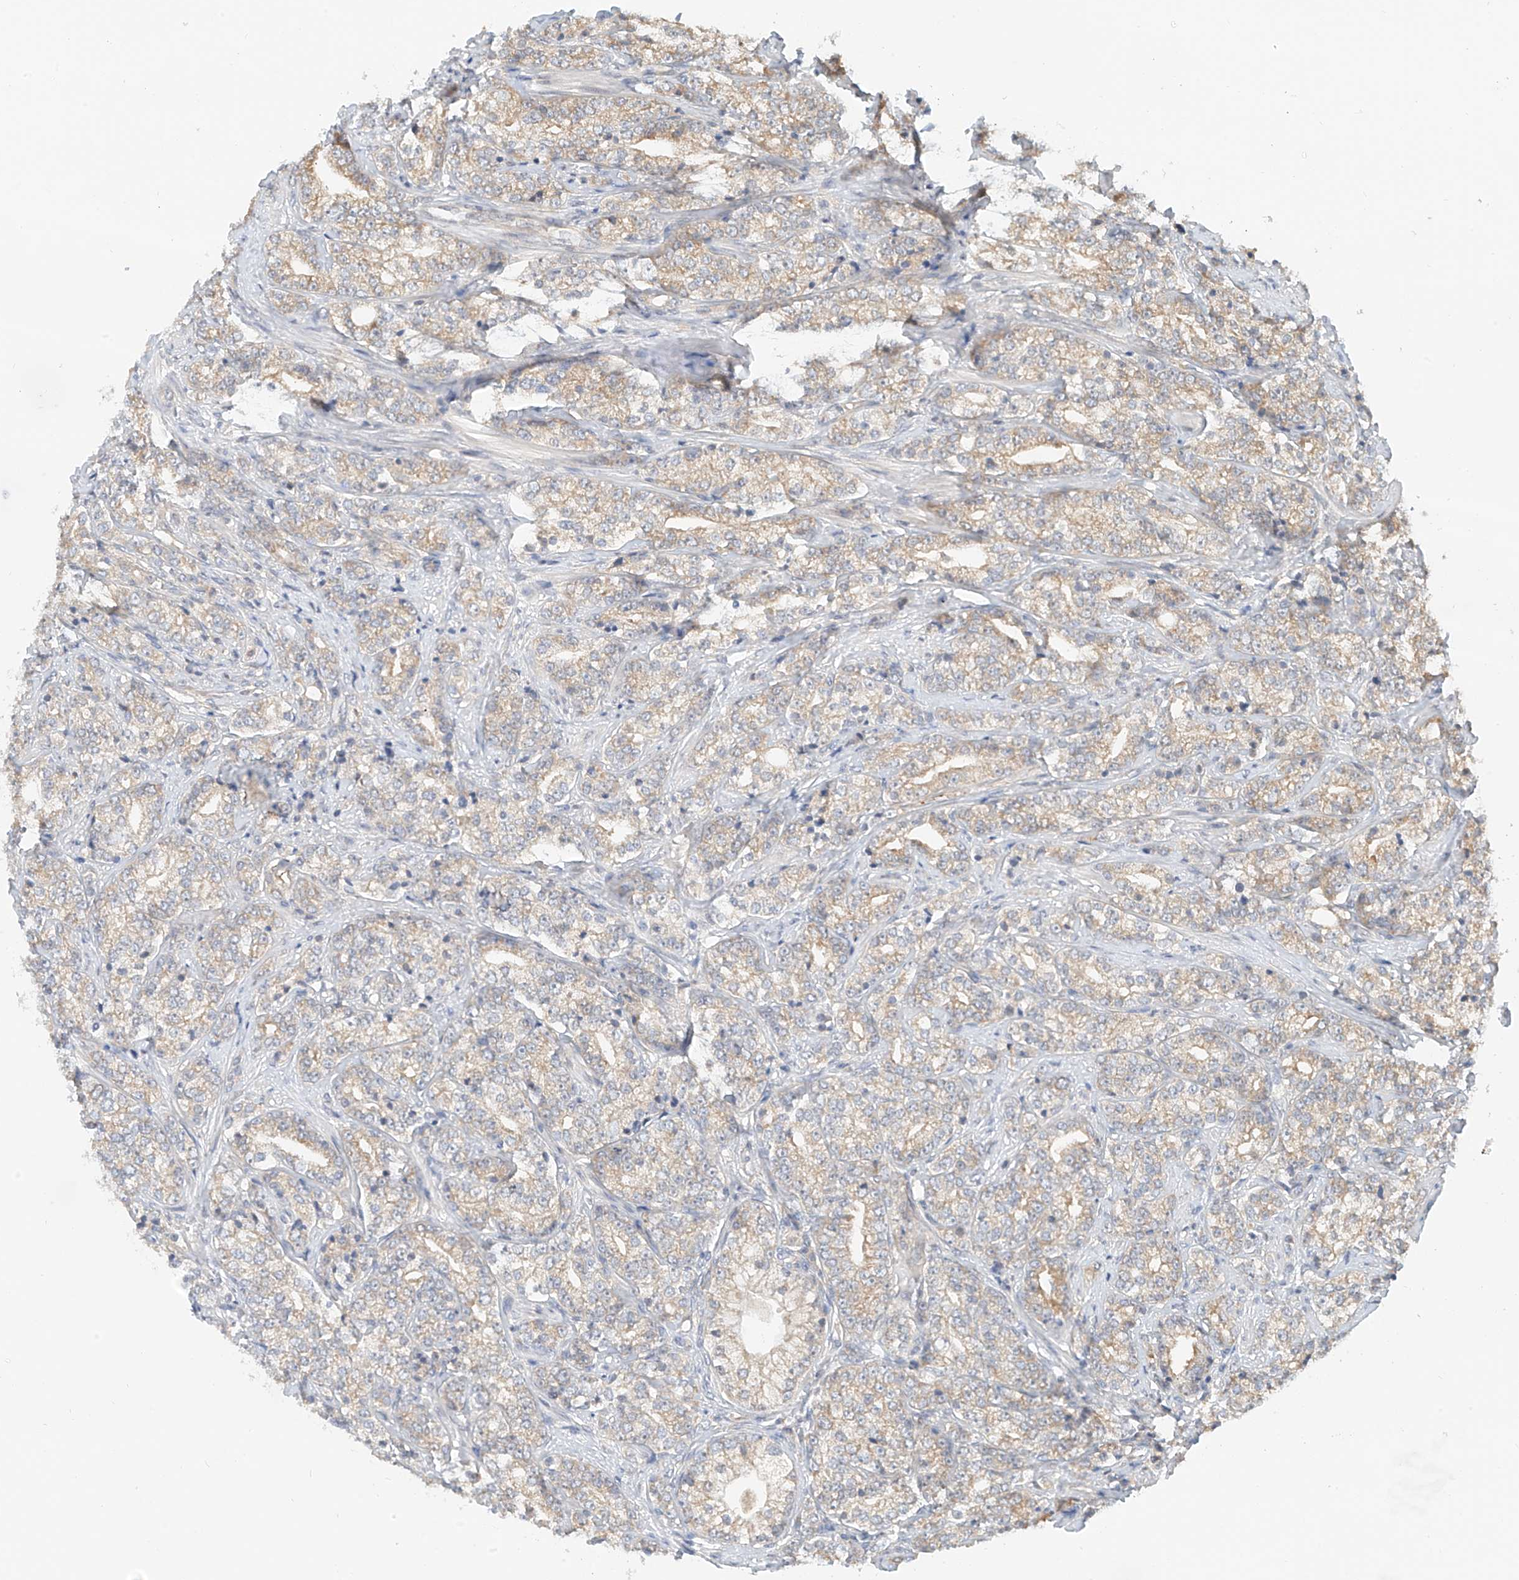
{"staining": {"intensity": "weak", "quantity": ">75%", "location": "cytoplasmic/membranous"}, "tissue": "prostate cancer", "cell_type": "Tumor cells", "image_type": "cancer", "snomed": [{"axis": "morphology", "description": "Adenocarcinoma, High grade"}, {"axis": "topography", "description": "Prostate"}], "caption": "Human prostate cancer (high-grade adenocarcinoma) stained with a brown dye displays weak cytoplasmic/membranous positive expression in approximately >75% of tumor cells.", "gene": "PPA2", "patient": {"sex": "male", "age": 69}}